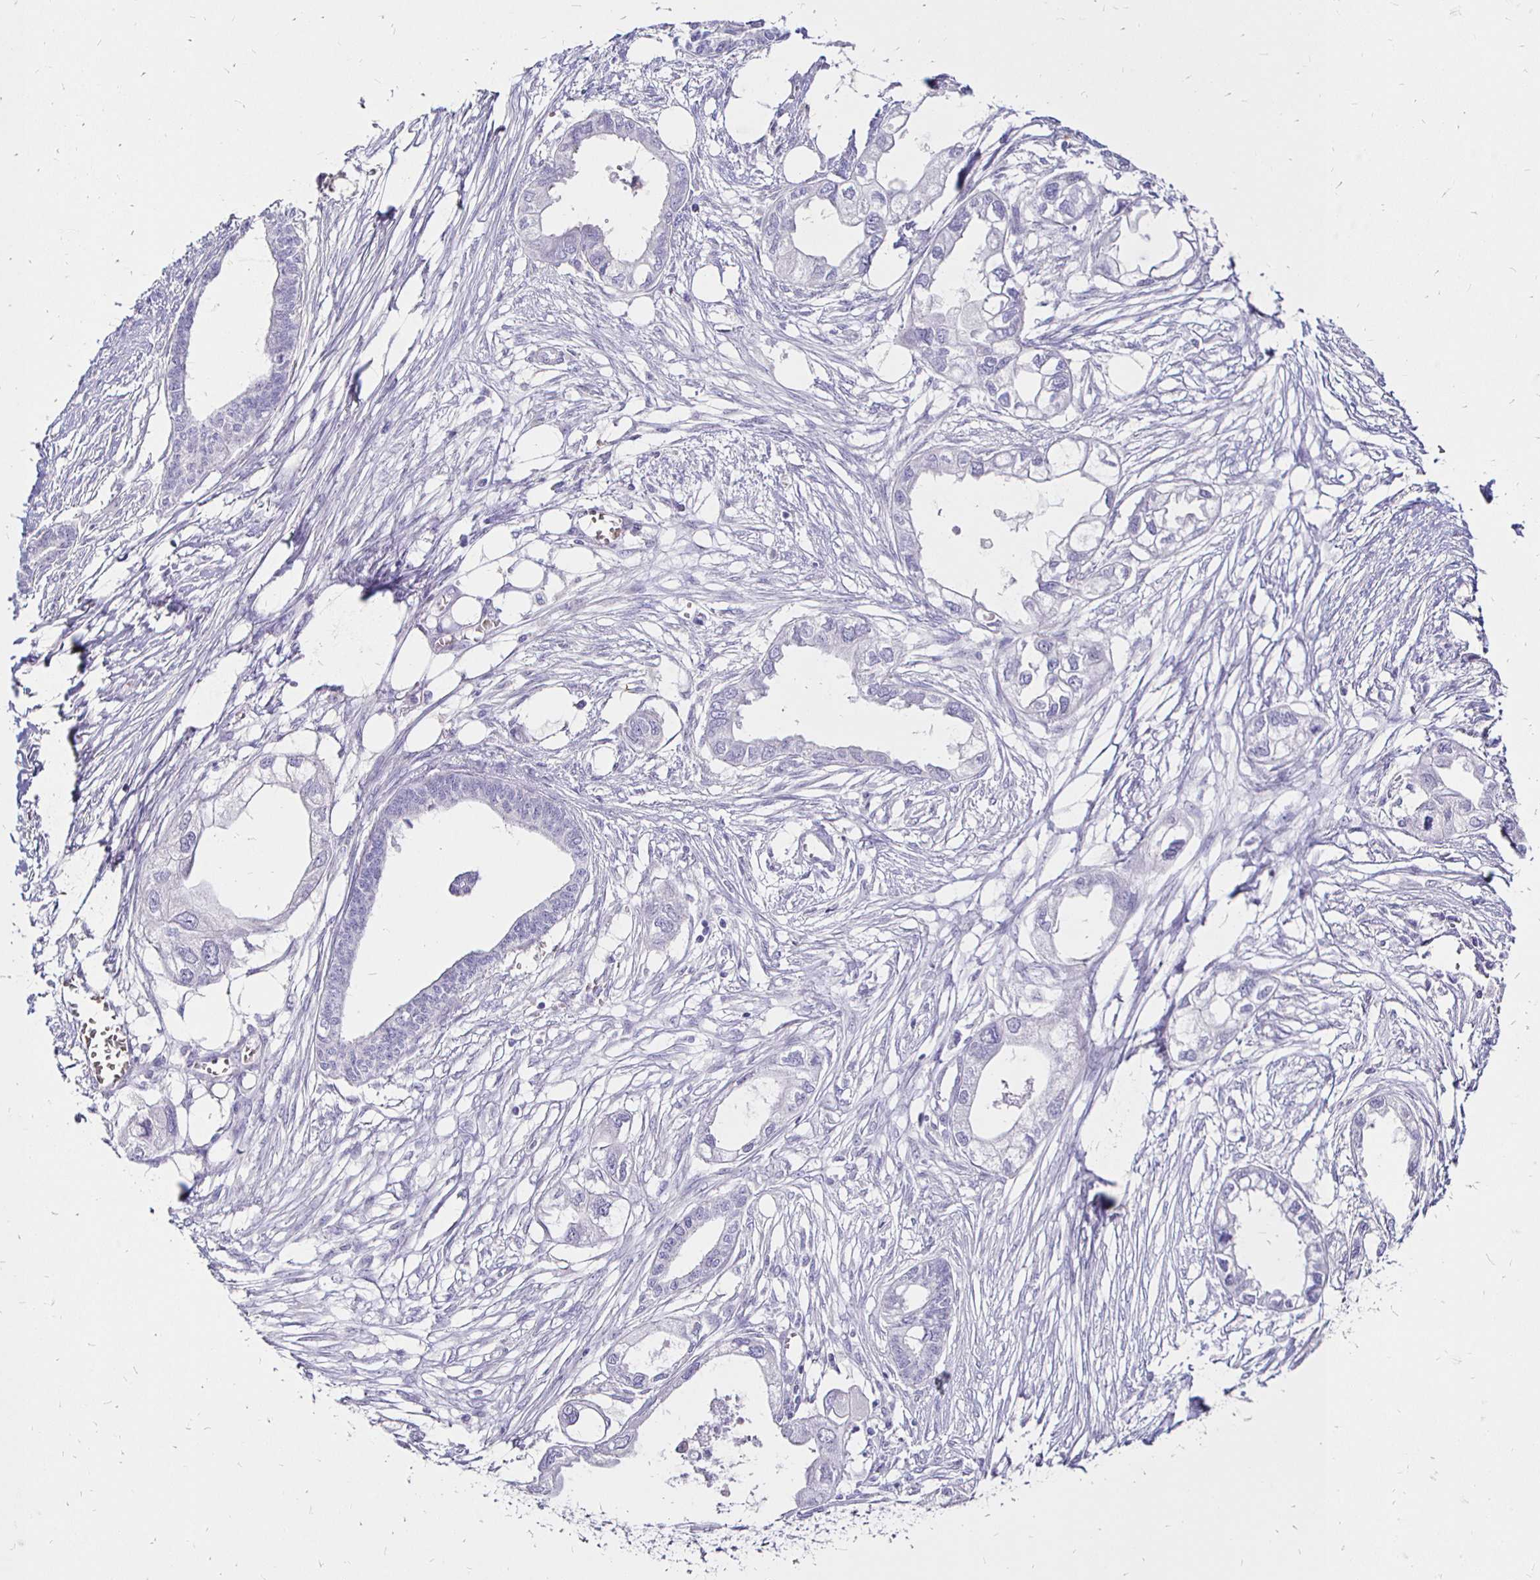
{"staining": {"intensity": "negative", "quantity": "none", "location": "none"}, "tissue": "endometrial cancer", "cell_type": "Tumor cells", "image_type": "cancer", "snomed": [{"axis": "morphology", "description": "Adenocarcinoma, NOS"}, {"axis": "morphology", "description": "Adenocarcinoma, metastatic, NOS"}, {"axis": "topography", "description": "Adipose tissue"}, {"axis": "topography", "description": "Endometrium"}], "caption": "This is an immunohistochemistry (IHC) micrograph of metastatic adenocarcinoma (endometrial). There is no positivity in tumor cells.", "gene": "IRGC", "patient": {"sex": "female", "age": 67}}